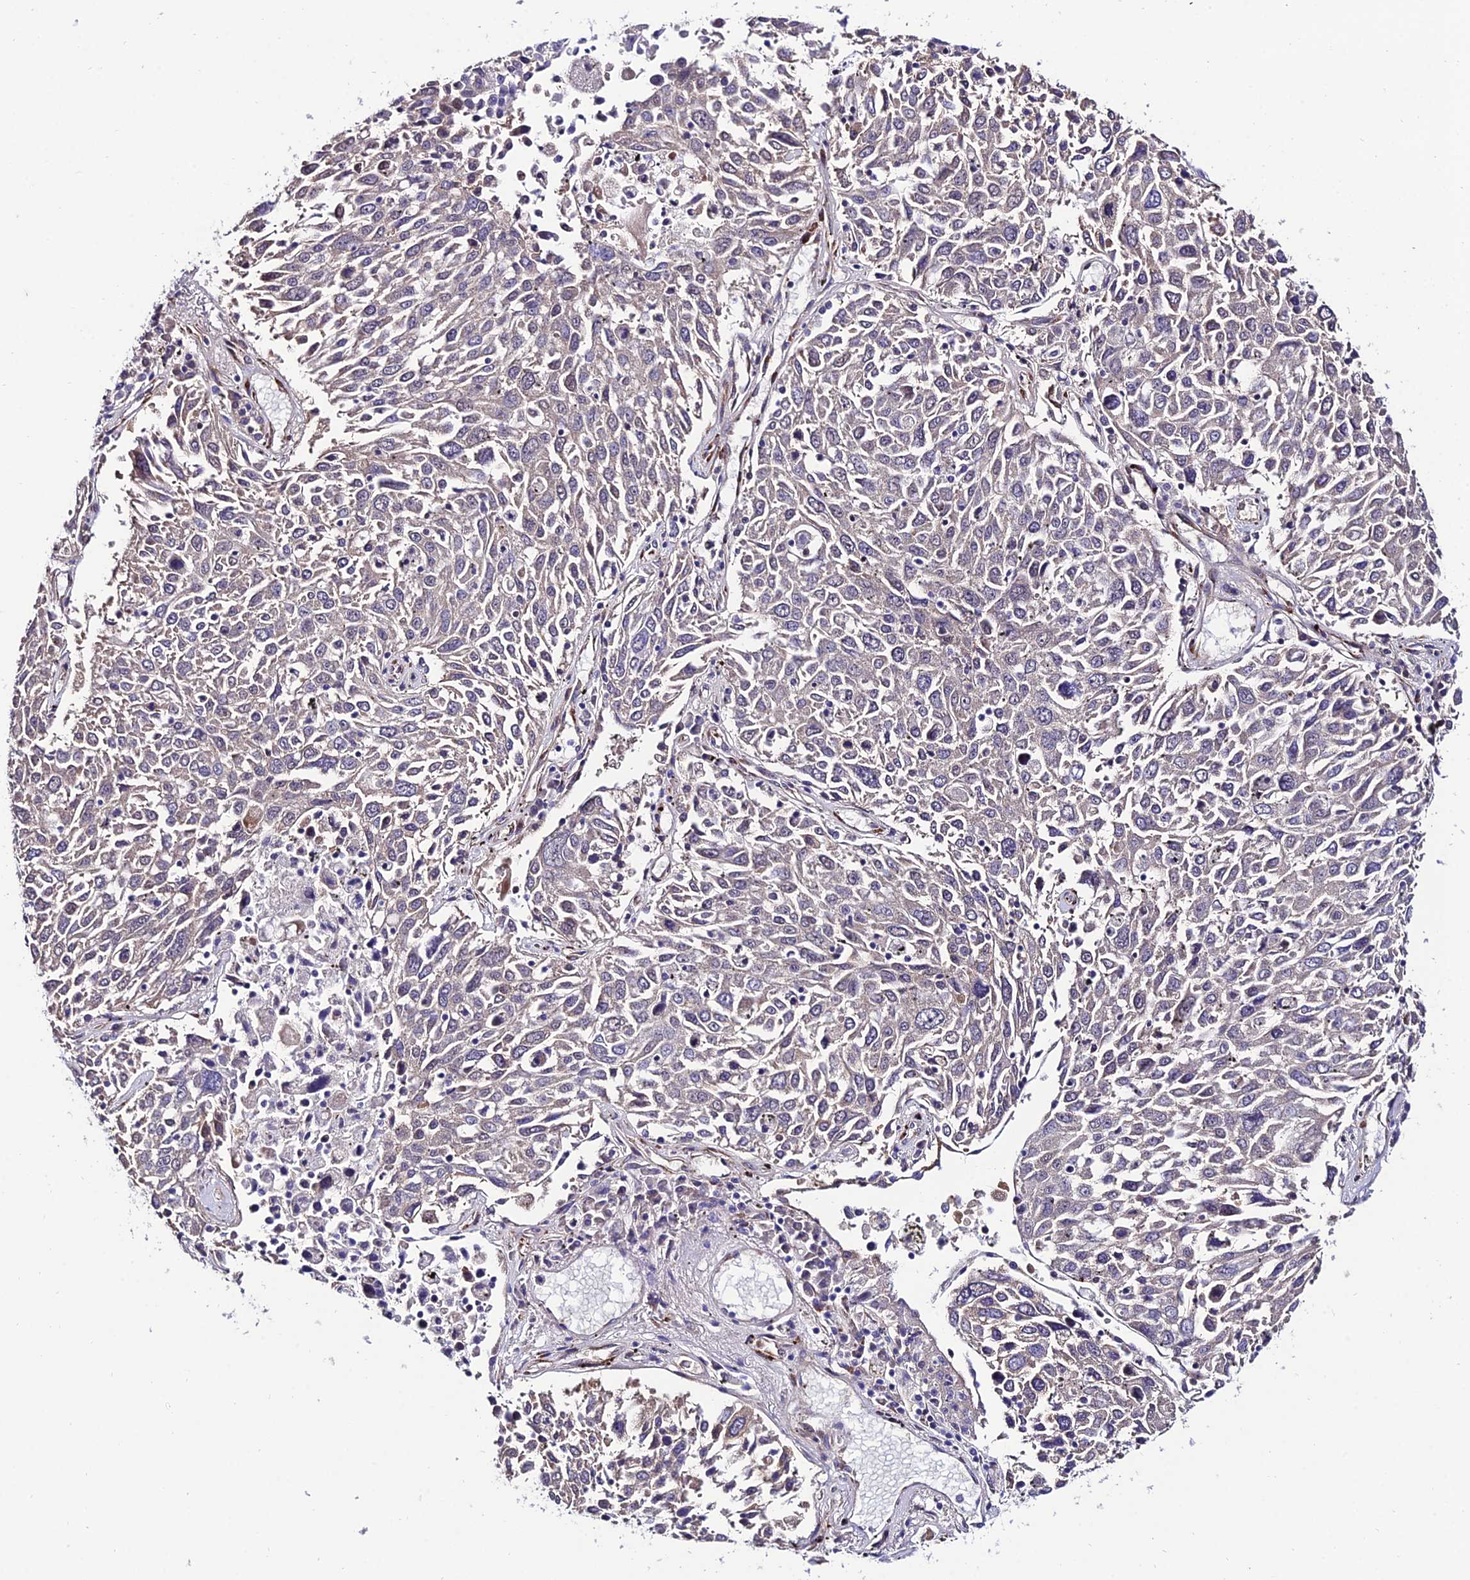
{"staining": {"intensity": "weak", "quantity": "<25%", "location": "cytoplasmic/membranous"}, "tissue": "lung cancer", "cell_type": "Tumor cells", "image_type": "cancer", "snomed": [{"axis": "morphology", "description": "Squamous cell carcinoma, NOS"}, {"axis": "topography", "description": "Lung"}], "caption": "Lung cancer (squamous cell carcinoma) stained for a protein using immunohistochemistry (IHC) reveals no positivity tumor cells.", "gene": "SYT15", "patient": {"sex": "male", "age": 65}}